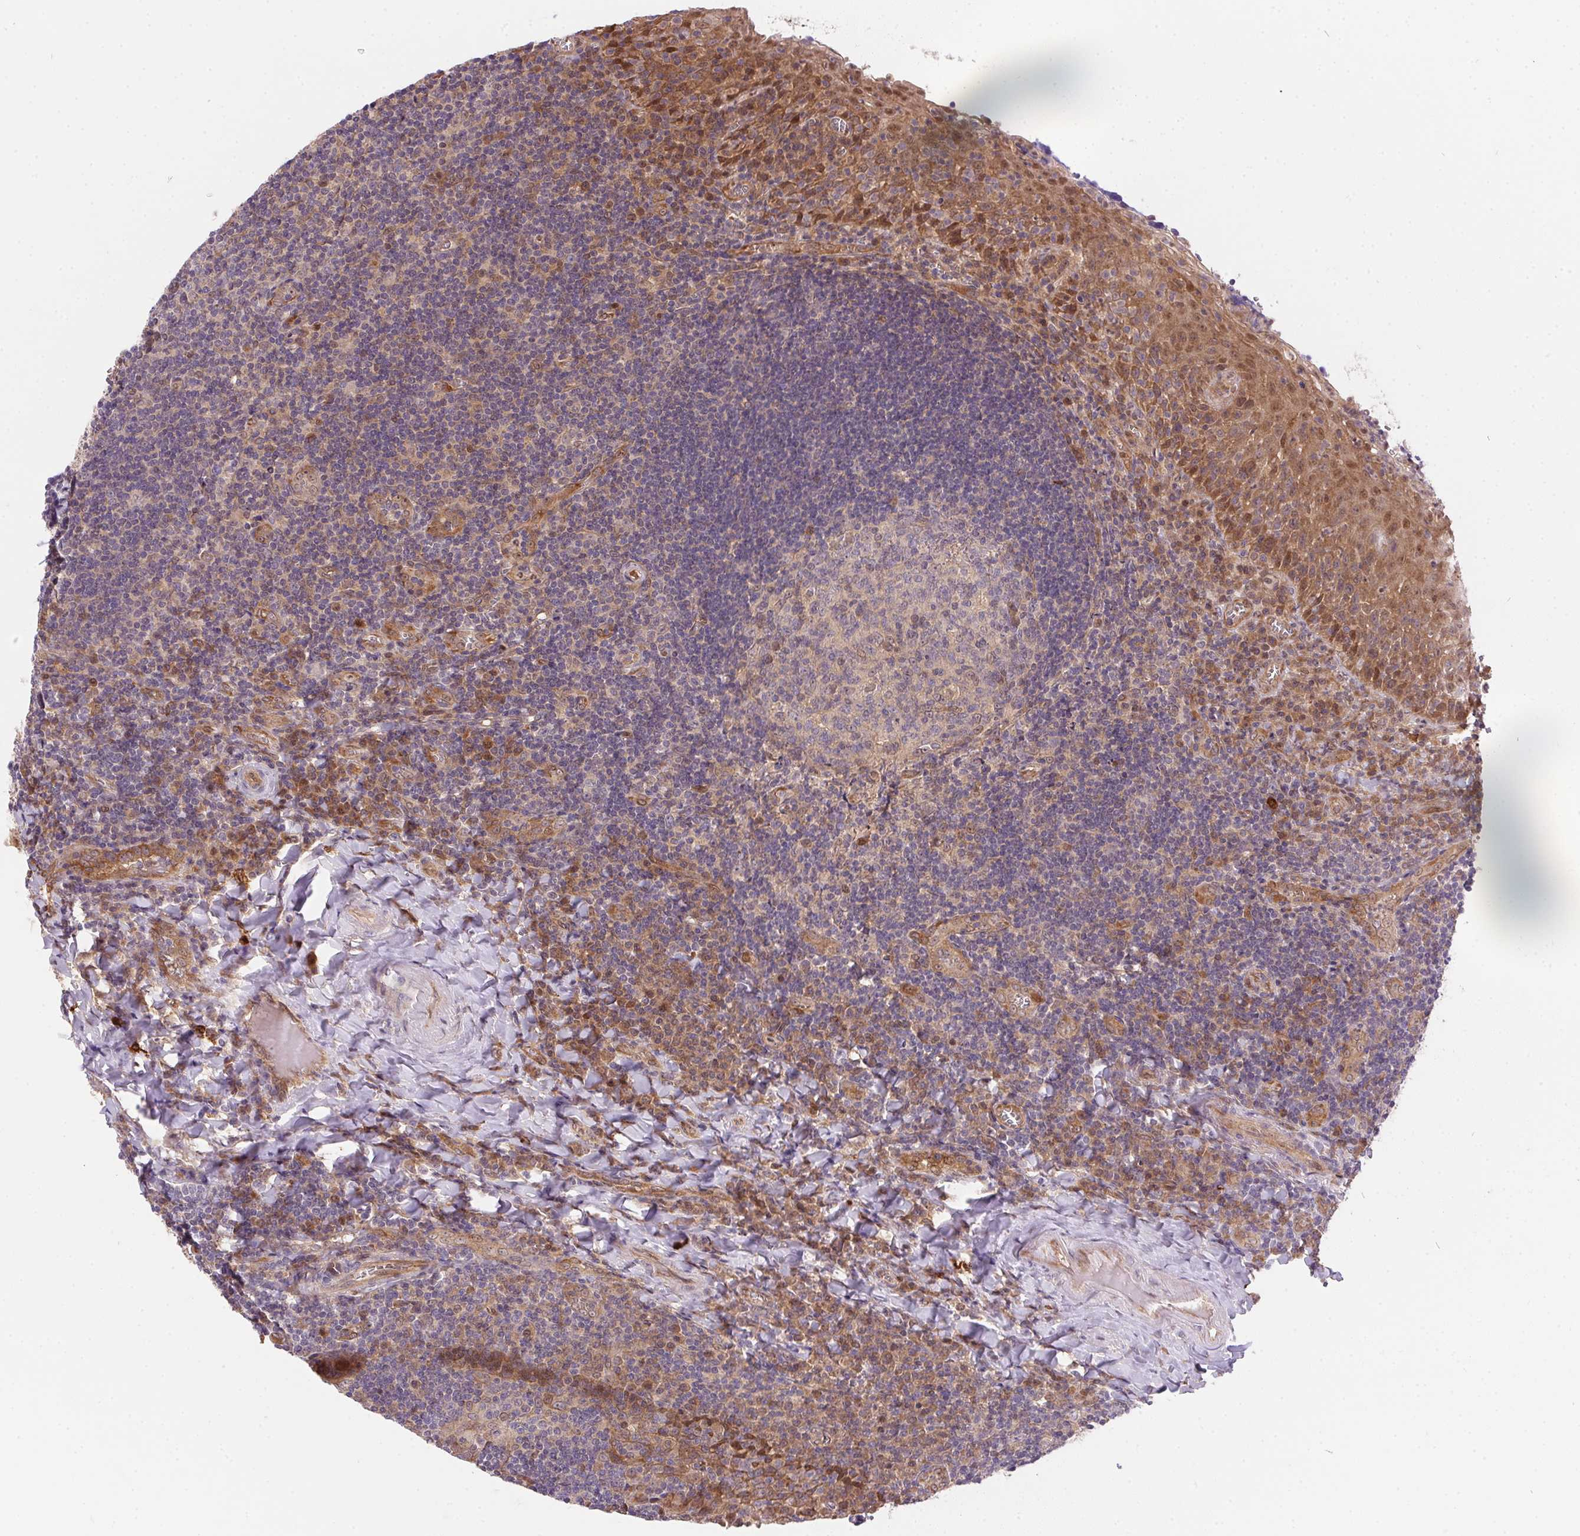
{"staining": {"intensity": "negative", "quantity": "none", "location": "none"}, "tissue": "tonsil", "cell_type": "Germinal center cells", "image_type": "normal", "snomed": [{"axis": "morphology", "description": "Normal tissue, NOS"}, {"axis": "morphology", "description": "Inflammation, NOS"}, {"axis": "topography", "description": "Tonsil"}], "caption": "Immunohistochemistry (IHC) histopathology image of normal human tonsil stained for a protein (brown), which displays no positivity in germinal center cells. The staining was performed using DAB to visualize the protein expression in brown, while the nuclei were stained in blue with hematoxylin (Magnification: 20x).", "gene": "NUDT16", "patient": {"sex": "female", "age": 31}}